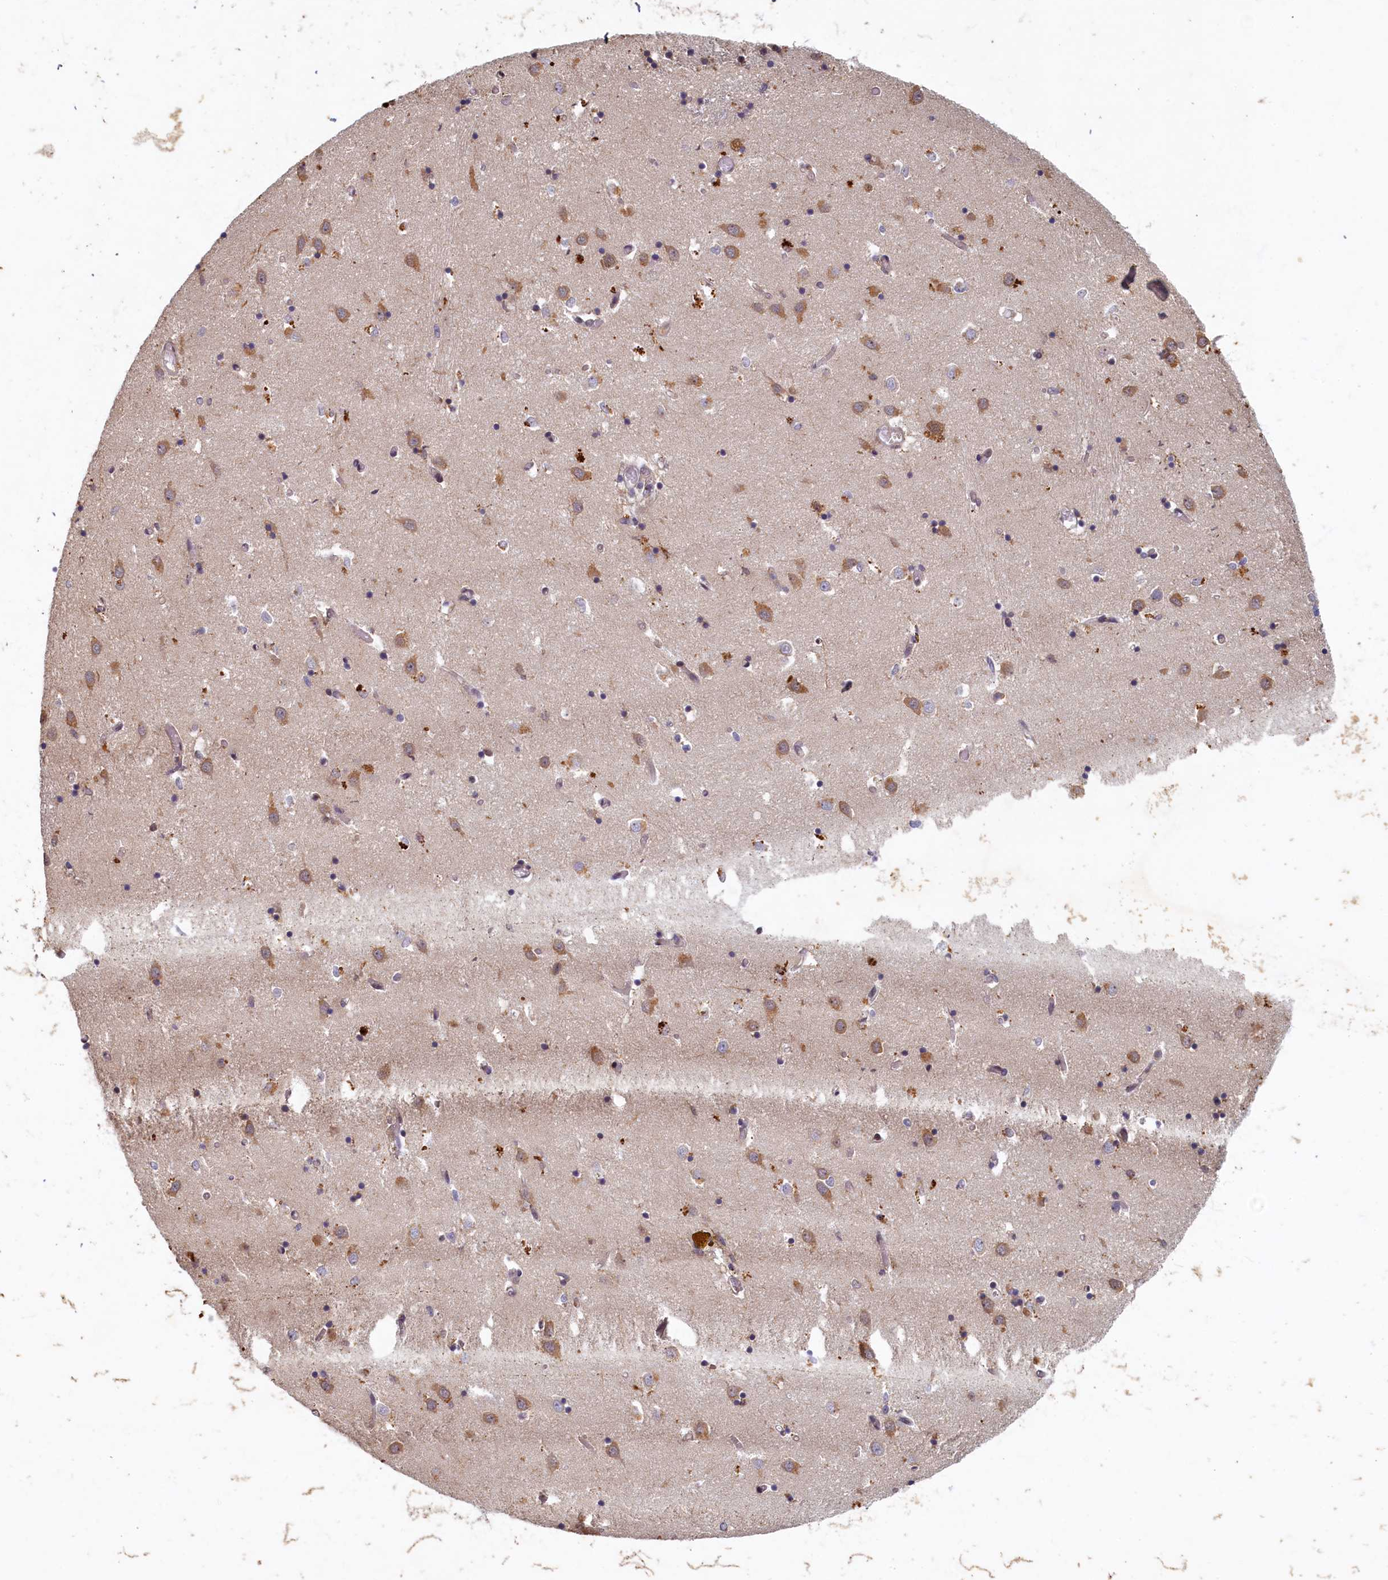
{"staining": {"intensity": "moderate", "quantity": "<25%", "location": "cytoplasmic/membranous"}, "tissue": "caudate", "cell_type": "Glial cells", "image_type": "normal", "snomed": [{"axis": "morphology", "description": "Normal tissue, NOS"}, {"axis": "topography", "description": "Lateral ventricle wall"}], "caption": "High-magnification brightfield microscopy of normal caudate stained with DAB (3,3'-diaminobenzidine) (brown) and counterstained with hematoxylin (blue). glial cells exhibit moderate cytoplasmic/membranous staining is identified in about<25% of cells.", "gene": "LCMT2", "patient": {"sex": "male", "age": 70}}